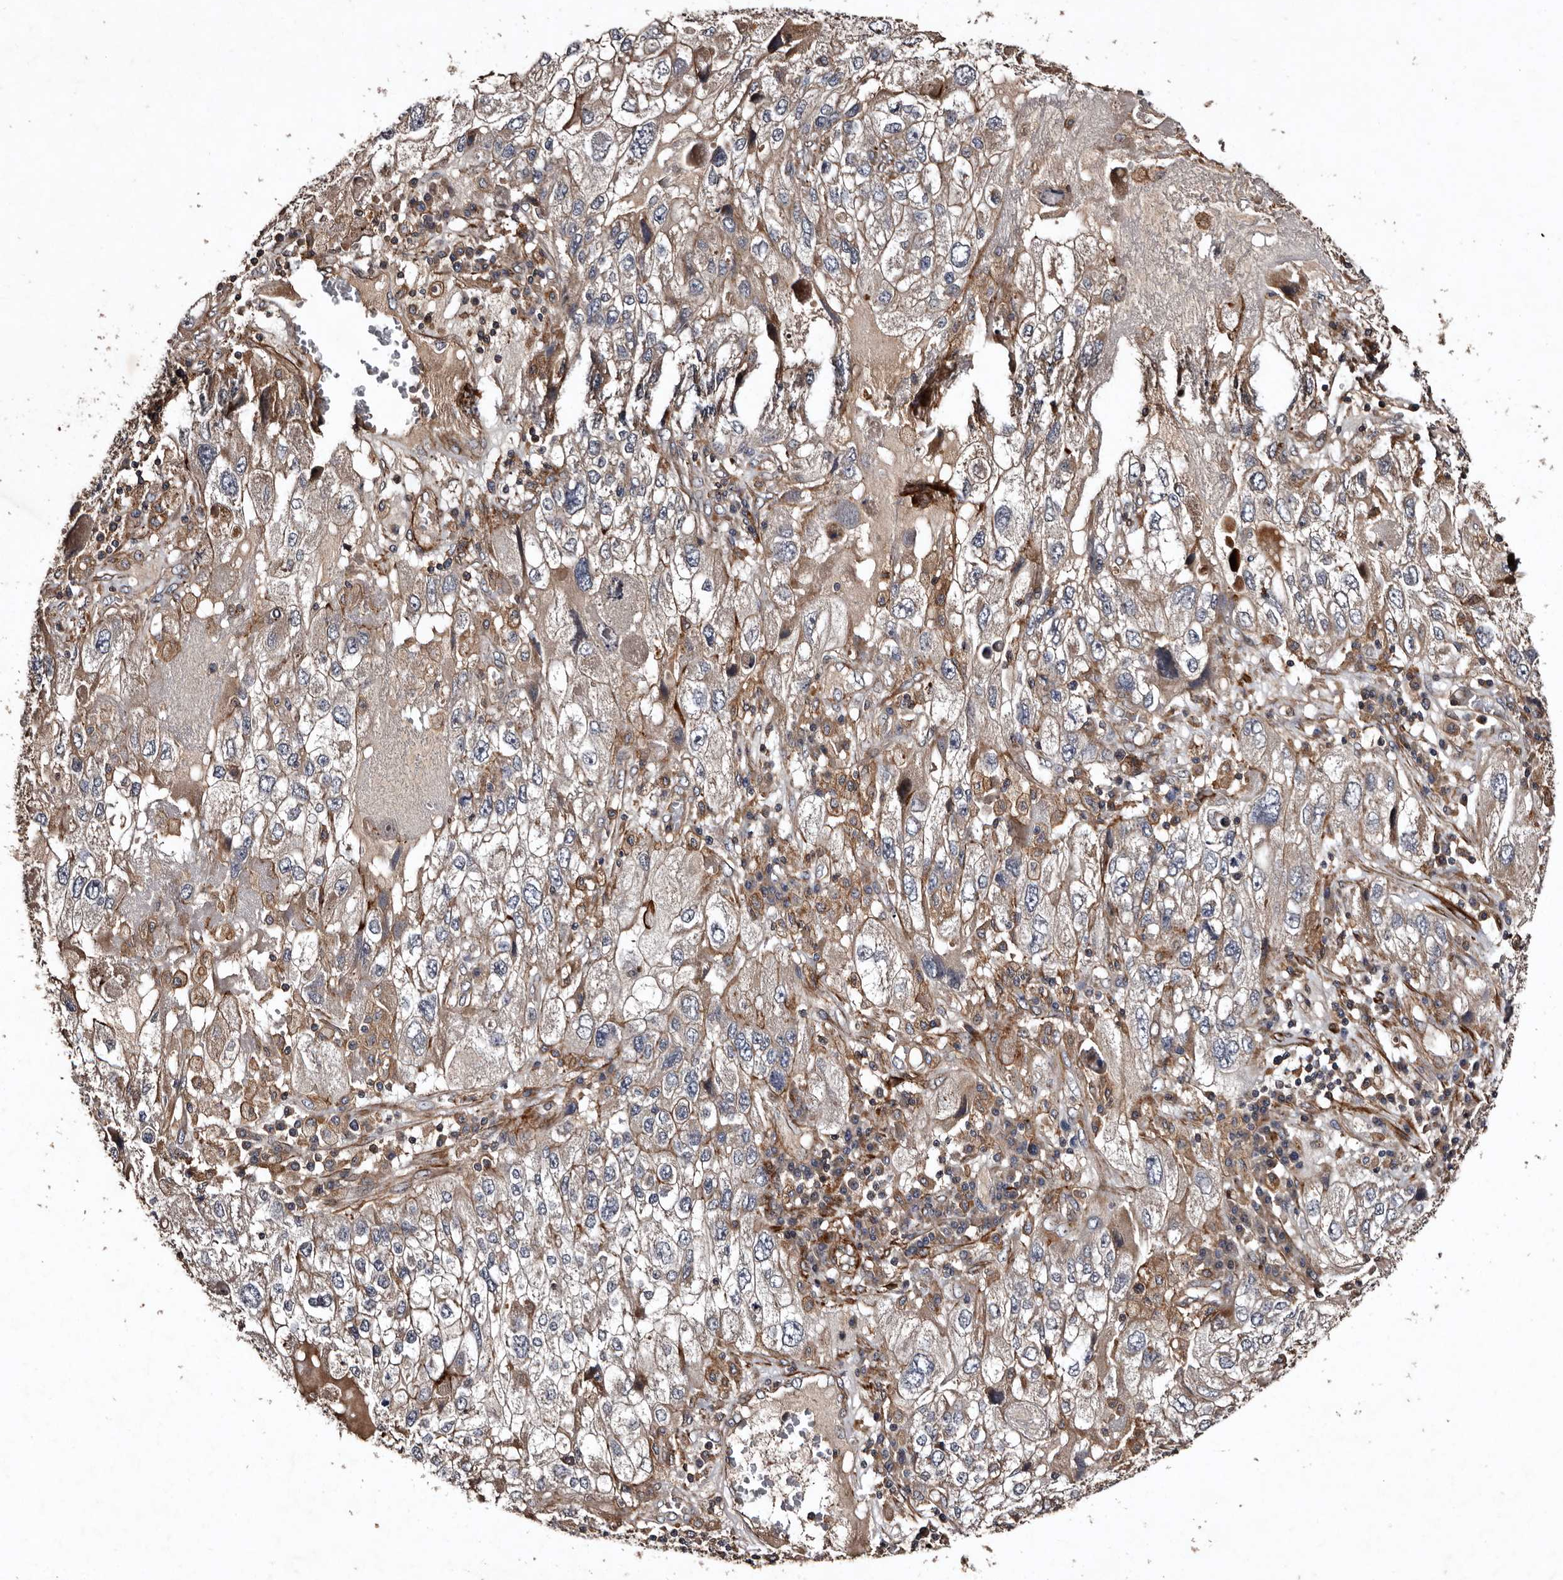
{"staining": {"intensity": "moderate", "quantity": "<25%", "location": "cytoplasmic/membranous"}, "tissue": "endometrial cancer", "cell_type": "Tumor cells", "image_type": "cancer", "snomed": [{"axis": "morphology", "description": "Adenocarcinoma, NOS"}, {"axis": "topography", "description": "Endometrium"}], "caption": "Human adenocarcinoma (endometrial) stained with a protein marker reveals moderate staining in tumor cells.", "gene": "PRKD3", "patient": {"sex": "female", "age": 49}}